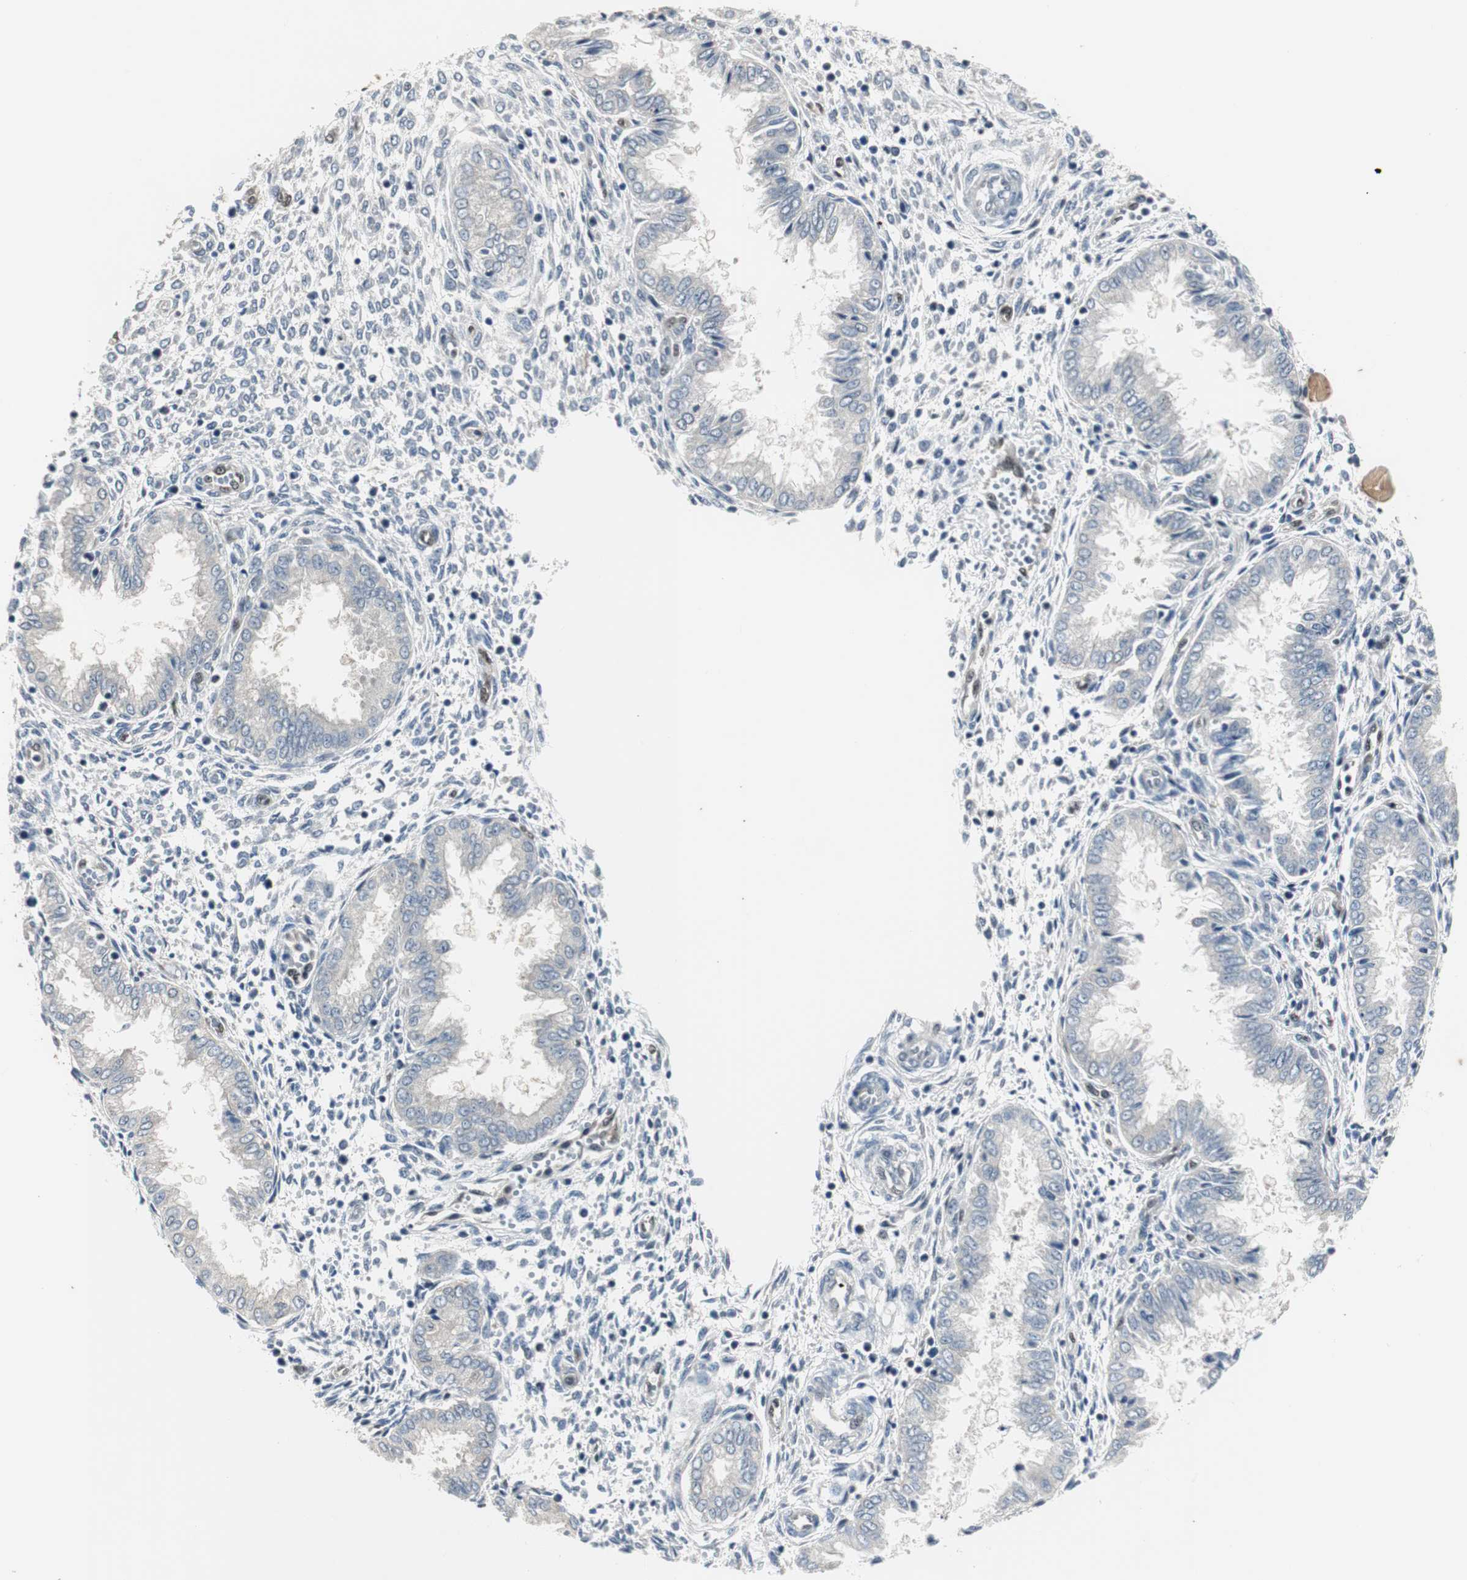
{"staining": {"intensity": "negative", "quantity": "none", "location": "none"}, "tissue": "endometrium", "cell_type": "Cells in endometrial stroma", "image_type": "normal", "snomed": [{"axis": "morphology", "description": "Normal tissue, NOS"}, {"axis": "topography", "description": "Endometrium"}], "caption": "Immunohistochemical staining of normal endometrium exhibits no significant staining in cells in endometrial stroma.", "gene": "SMAD1", "patient": {"sex": "female", "age": 33}}